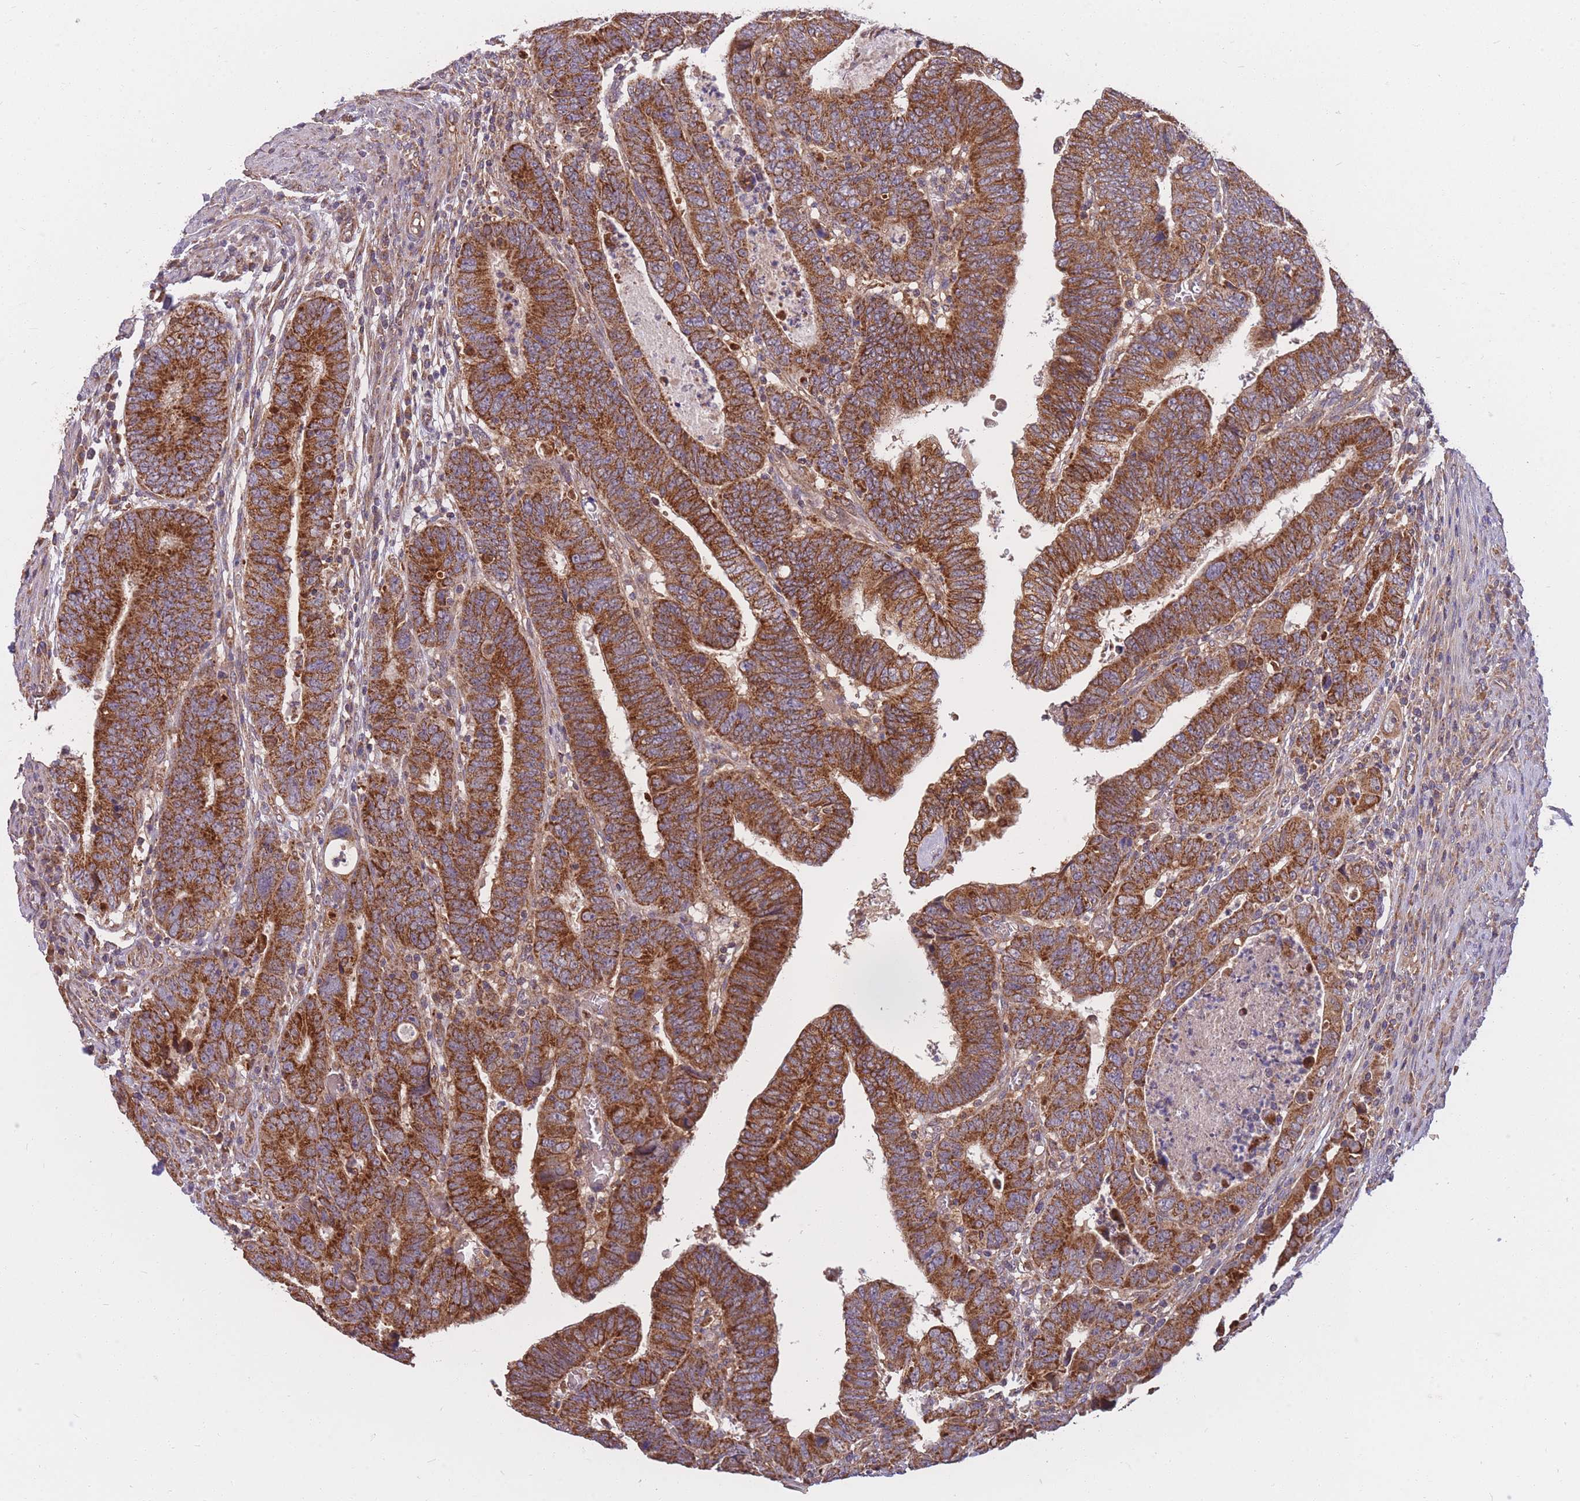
{"staining": {"intensity": "strong", "quantity": ">75%", "location": "cytoplasmic/membranous"}, "tissue": "colorectal cancer", "cell_type": "Tumor cells", "image_type": "cancer", "snomed": [{"axis": "morphology", "description": "Normal tissue, NOS"}, {"axis": "morphology", "description": "Adenocarcinoma, NOS"}, {"axis": "topography", "description": "Rectum"}], "caption": "Adenocarcinoma (colorectal) stained with immunohistochemistry (IHC) exhibits strong cytoplasmic/membranous expression in approximately >75% of tumor cells. Nuclei are stained in blue.", "gene": "PTPMT1", "patient": {"sex": "female", "age": 65}}